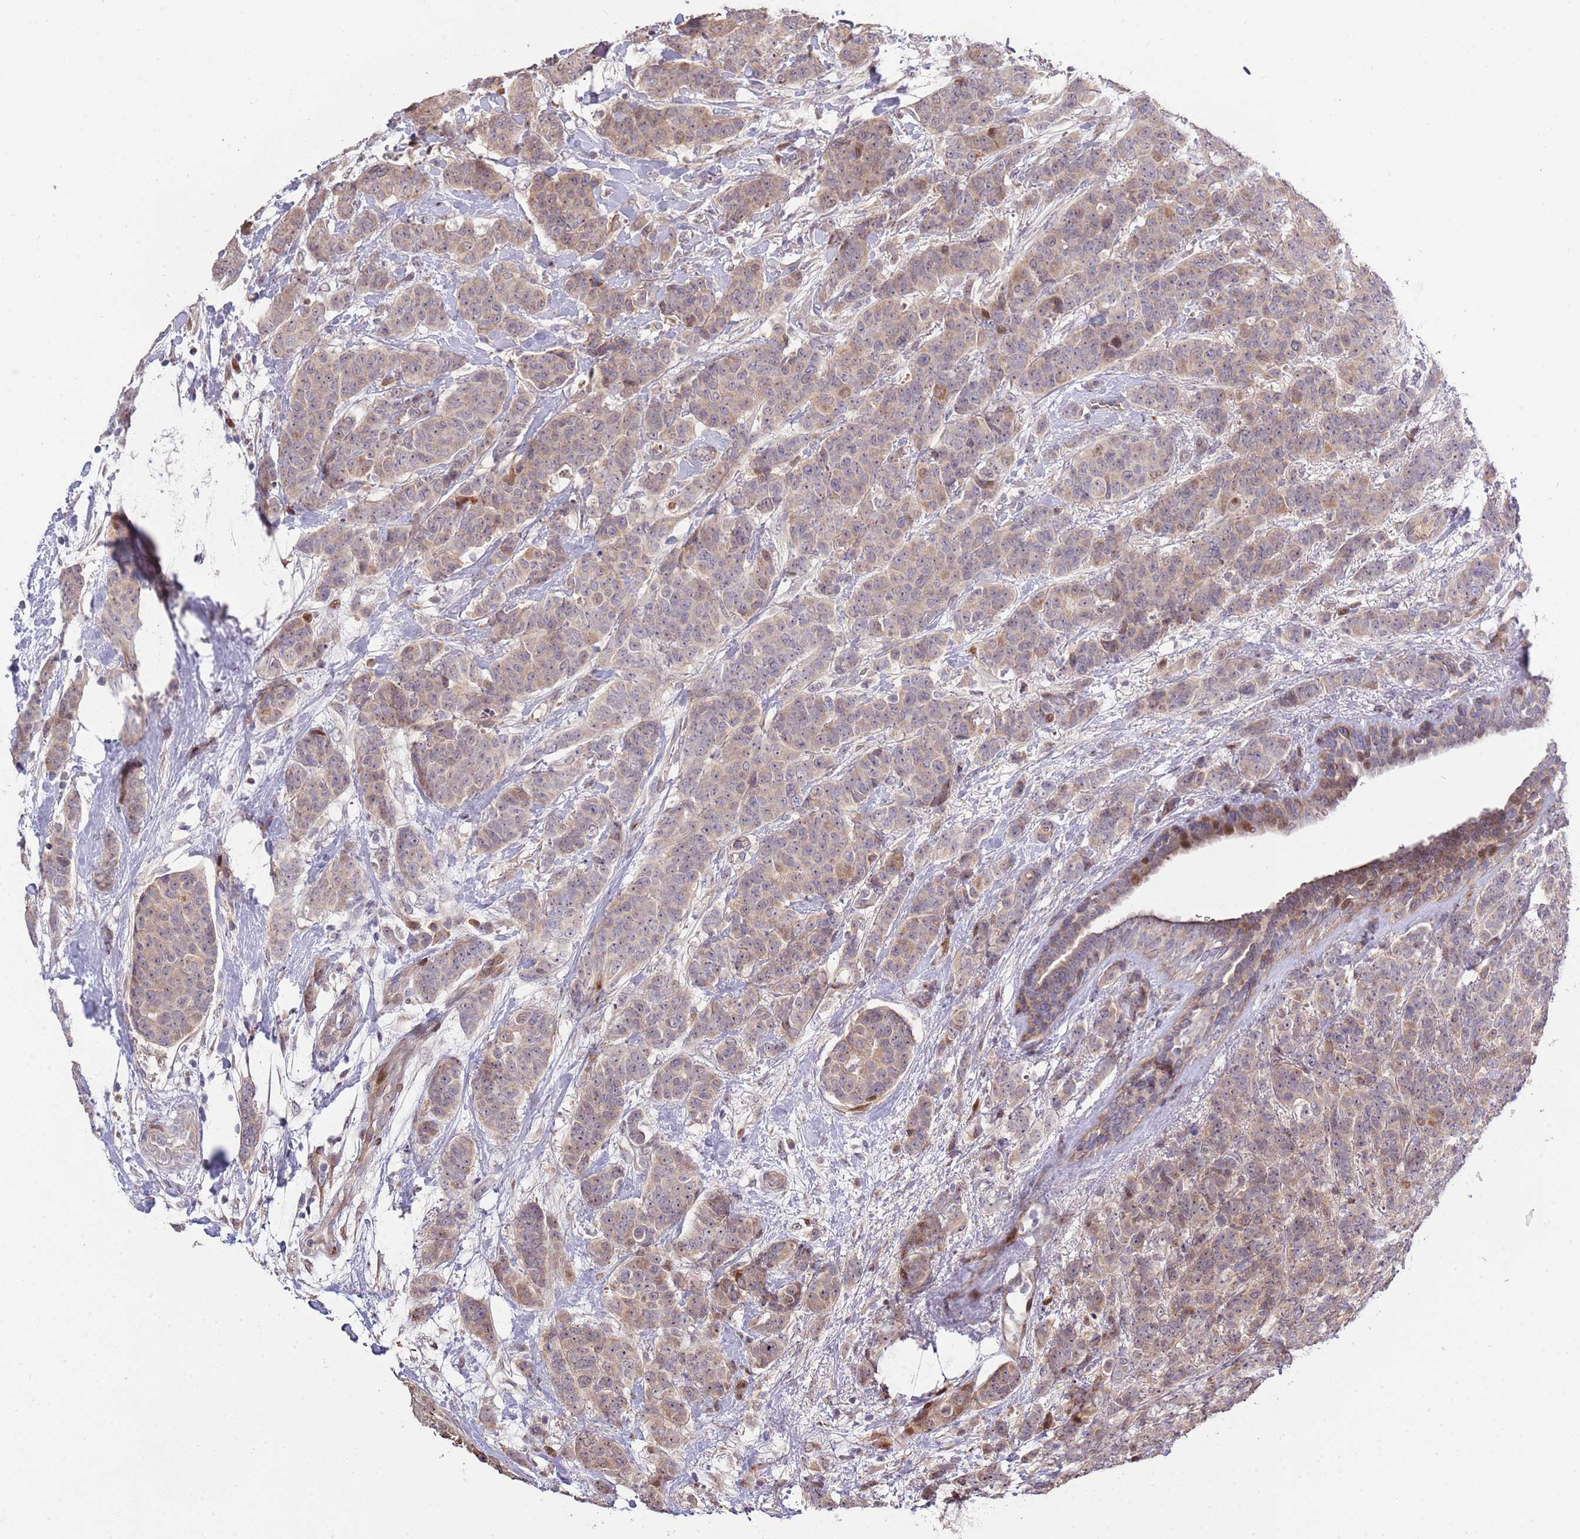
{"staining": {"intensity": "weak", "quantity": ">75%", "location": "cytoplasmic/membranous,nuclear"}, "tissue": "breast cancer", "cell_type": "Tumor cells", "image_type": "cancer", "snomed": [{"axis": "morphology", "description": "Duct carcinoma"}, {"axis": "topography", "description": "Breast"}], "caption": "An IHC image of tumor tissue is shown. Protein staining in brown labels weak cytoplasmic/membranous and nuclear positivity in breast cancer within tumor cells.", "gene": "SYNDIG1L", "patient": {"sex": "female", "age": 40}}